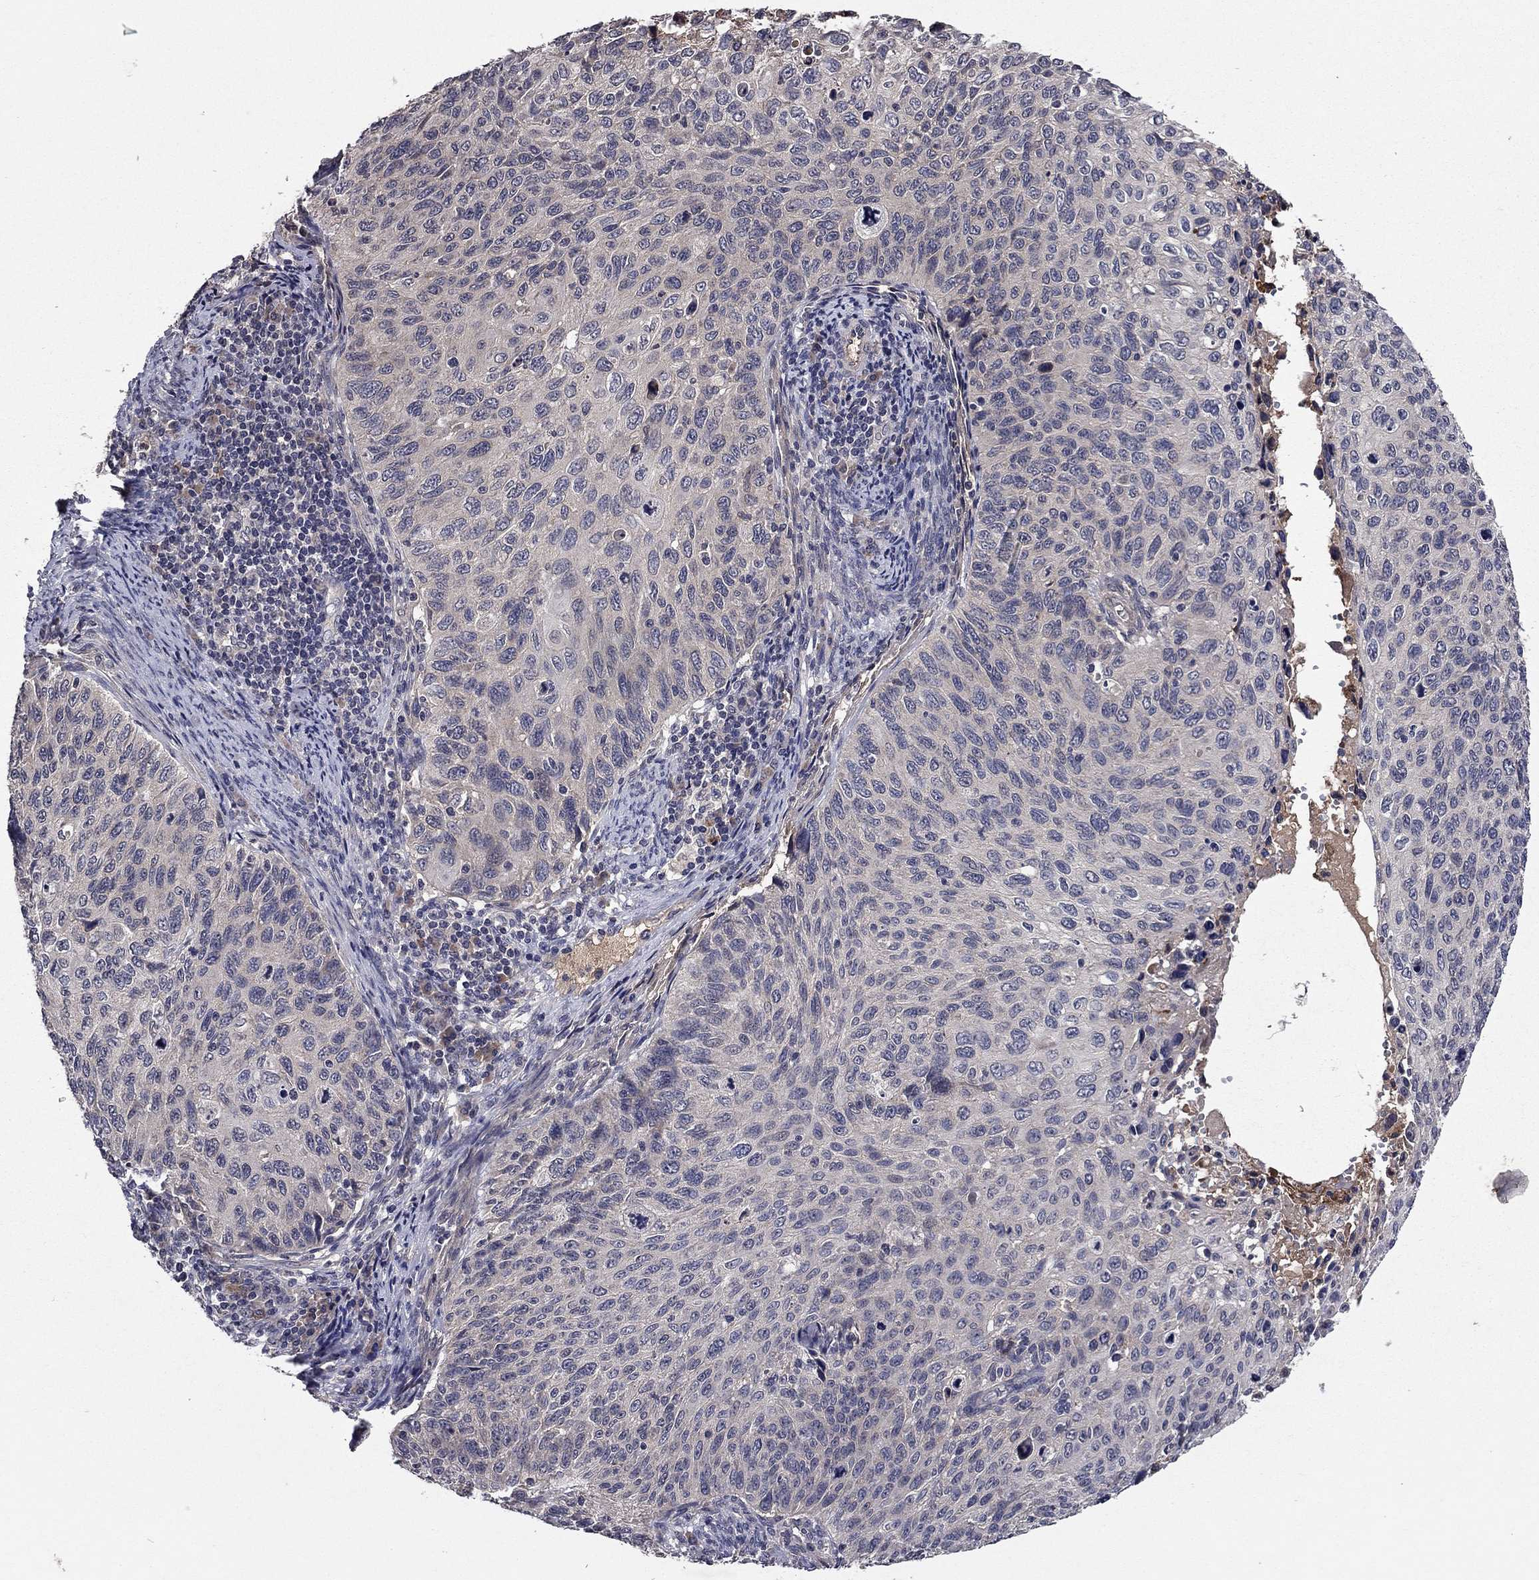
{"staining": {"intensity": "negative", "quantity": "none", "location": "none"}, "tissue": "cervical cancer", "cell_type": "Tumor cells", "image_type": "cancer", "snomed": [{"axis": "morphology", "description": "Squamous cell carcinoma, NOS"}, {"axis": "topography", "description": "Cervix"}], "caption": "A micrograph of cervical cancer (squamous cell carcinoma) stained for a protein exhibits no brown staining in tumor cells.", "gene": "PROS1", "patient": {"sex": "female", "age": 70}}